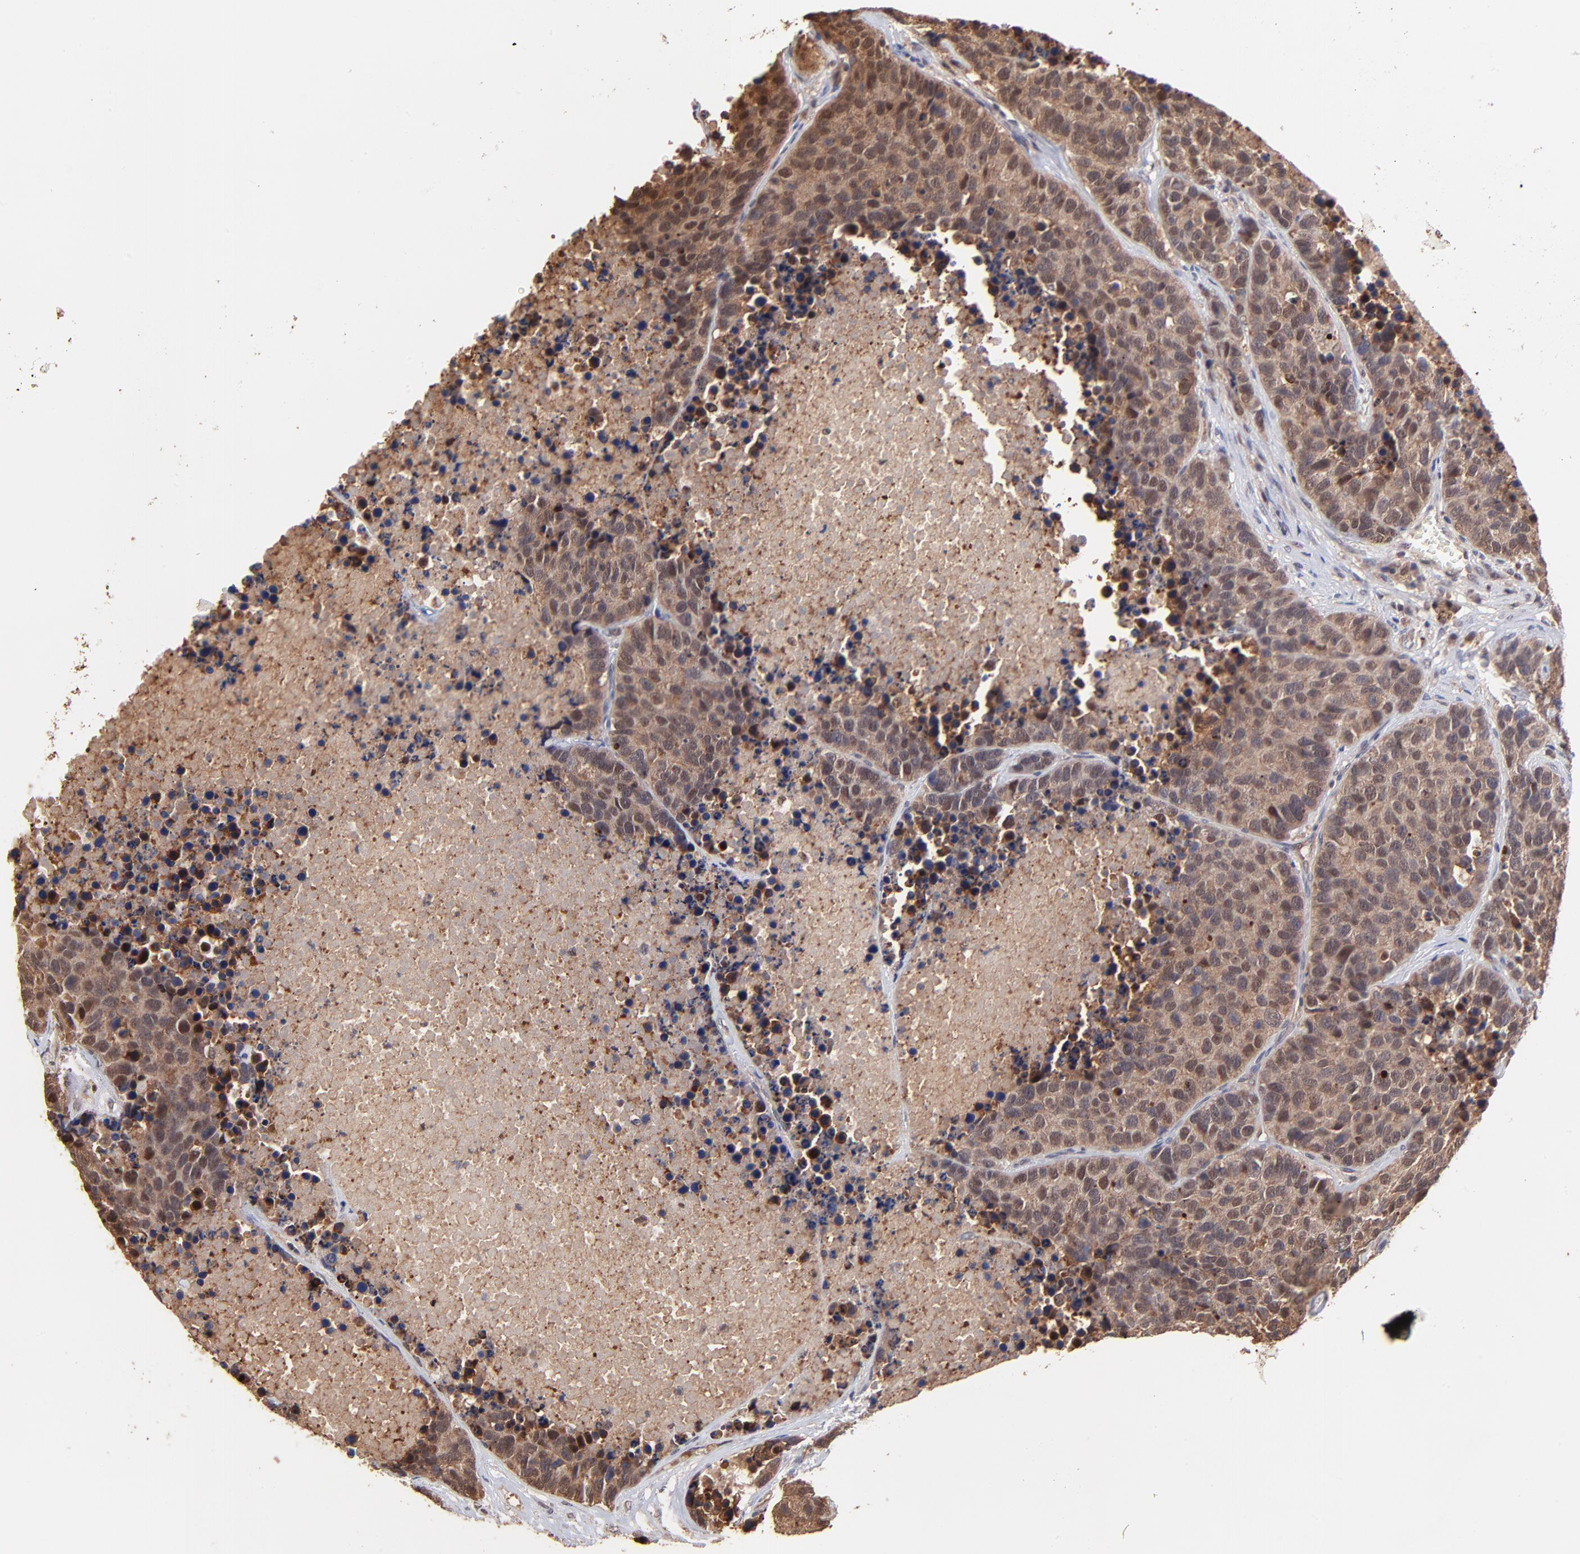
{"staining": {"intensity": "strong", "quantity": ">75%", "location": "cytoplasmic/membranous"}, "tissue": "carcinoid", "cell_type": "Tumor cells", "image_type": "cancer", "snomed": [{"axis": "morphology", "description": "Carcinoid, malignant, NOS"}, {"axis": "topography", "description": "Lung"}], "caption": "IHC of carcinoid reveals high levels of strong cytoplasmic/membranous expression in about >75% of tumor cells.", "gene": "PSMA6", "patient": {"sex": "male", "age": 60}}